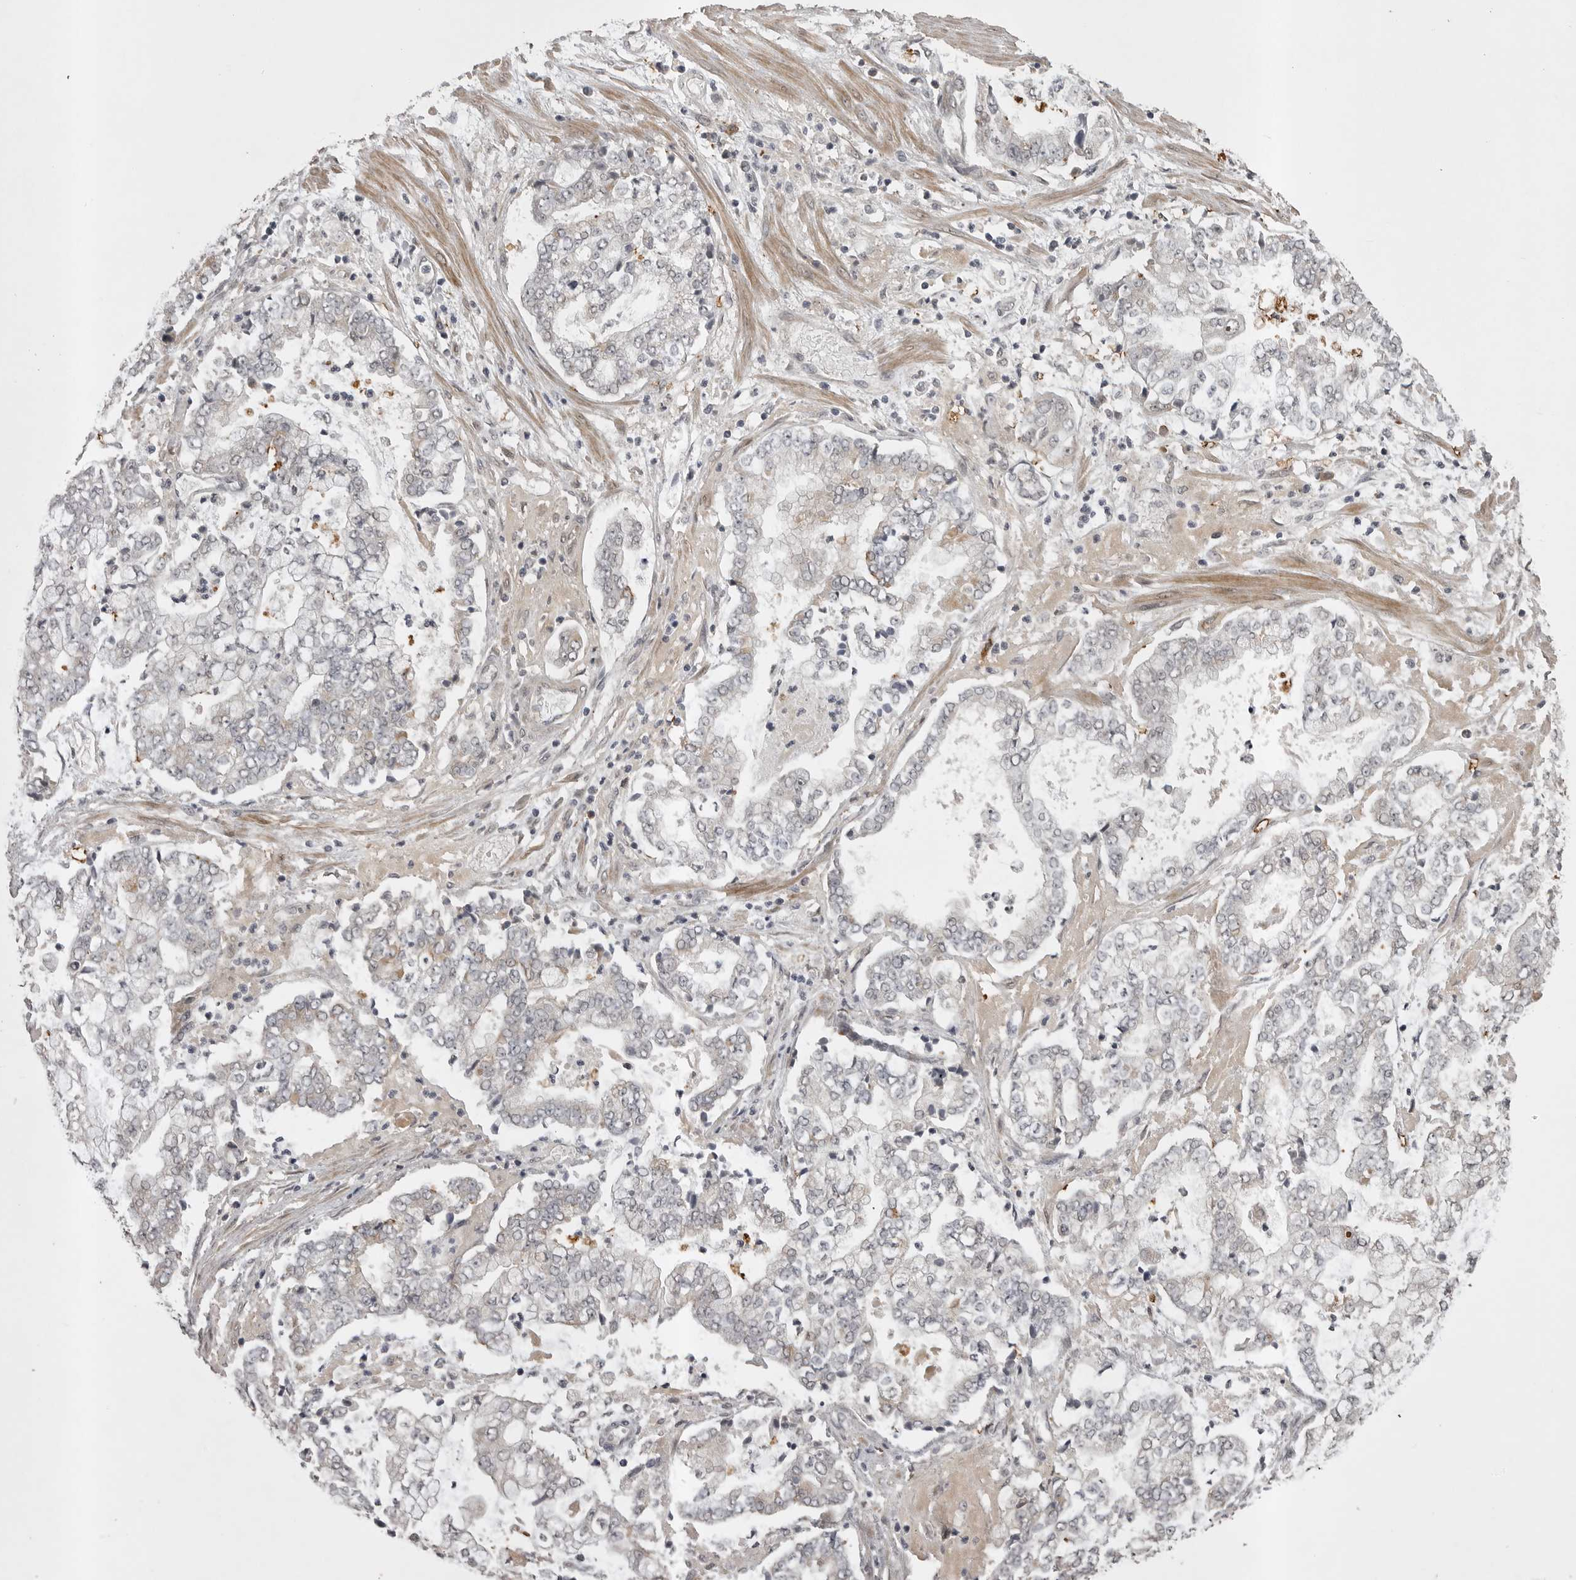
{"staining": {"intensity": "negative", "quantity": "none", "location": "none"}, "tissue": "stomach cancer", "cell_type": "Tumor cells", "image_type": "cancer", "snomed": [{"axis": "morphology", "description": "Adenocarcinoma, NOS"}, {"axis": "topography", "description": "Stomach"}], "caption": "DAB immunohistochemical staining of stomach cancer (adenocarcinoma) reveals no significant staining in tumor cells.", "gene": "SNX16", "patient": {"sex": "male", "age": 76}}